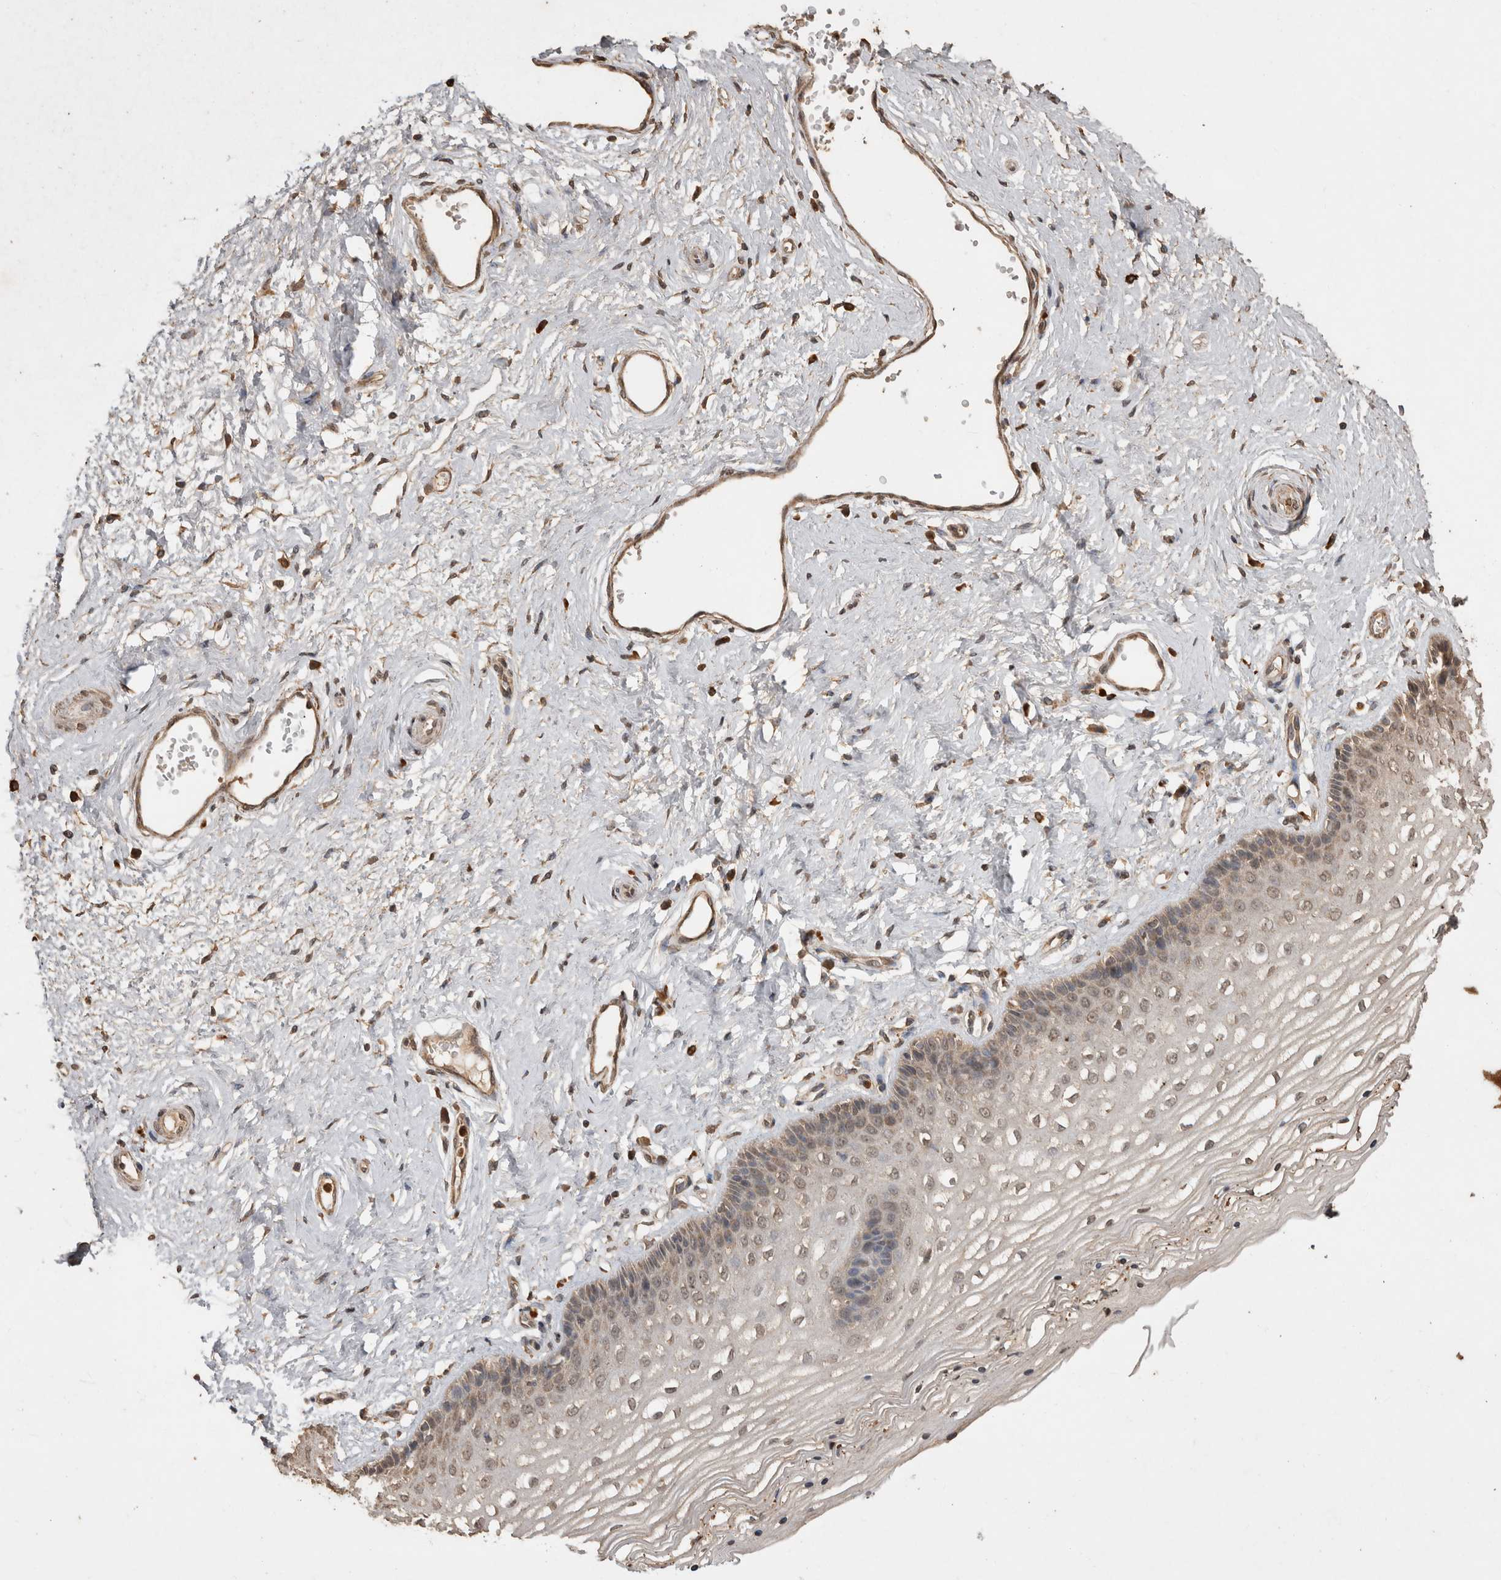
{"staining": {"intensity": "weak", "quantity": "25%-75%", "location": "cytoplasmic/membranous,nuclear"}, "tissue": "vagina", "cell_type": "Squamous epithelial cells", "image_type": "normal", "snomed": [{"axis": "morphology", "description": "Normal tissue, NOS"}, {"axis": "topography", "description": "Vagina"}], "caption": "This micrograph exhibits IHC staining of benign human vagina, with low weak cytoplasmic/membranous,nuclear positivity in about 25%-75% of squamous epithelial cells.", "gene": "SOCS5", "patient": {"sex": "female", "age": 46}}